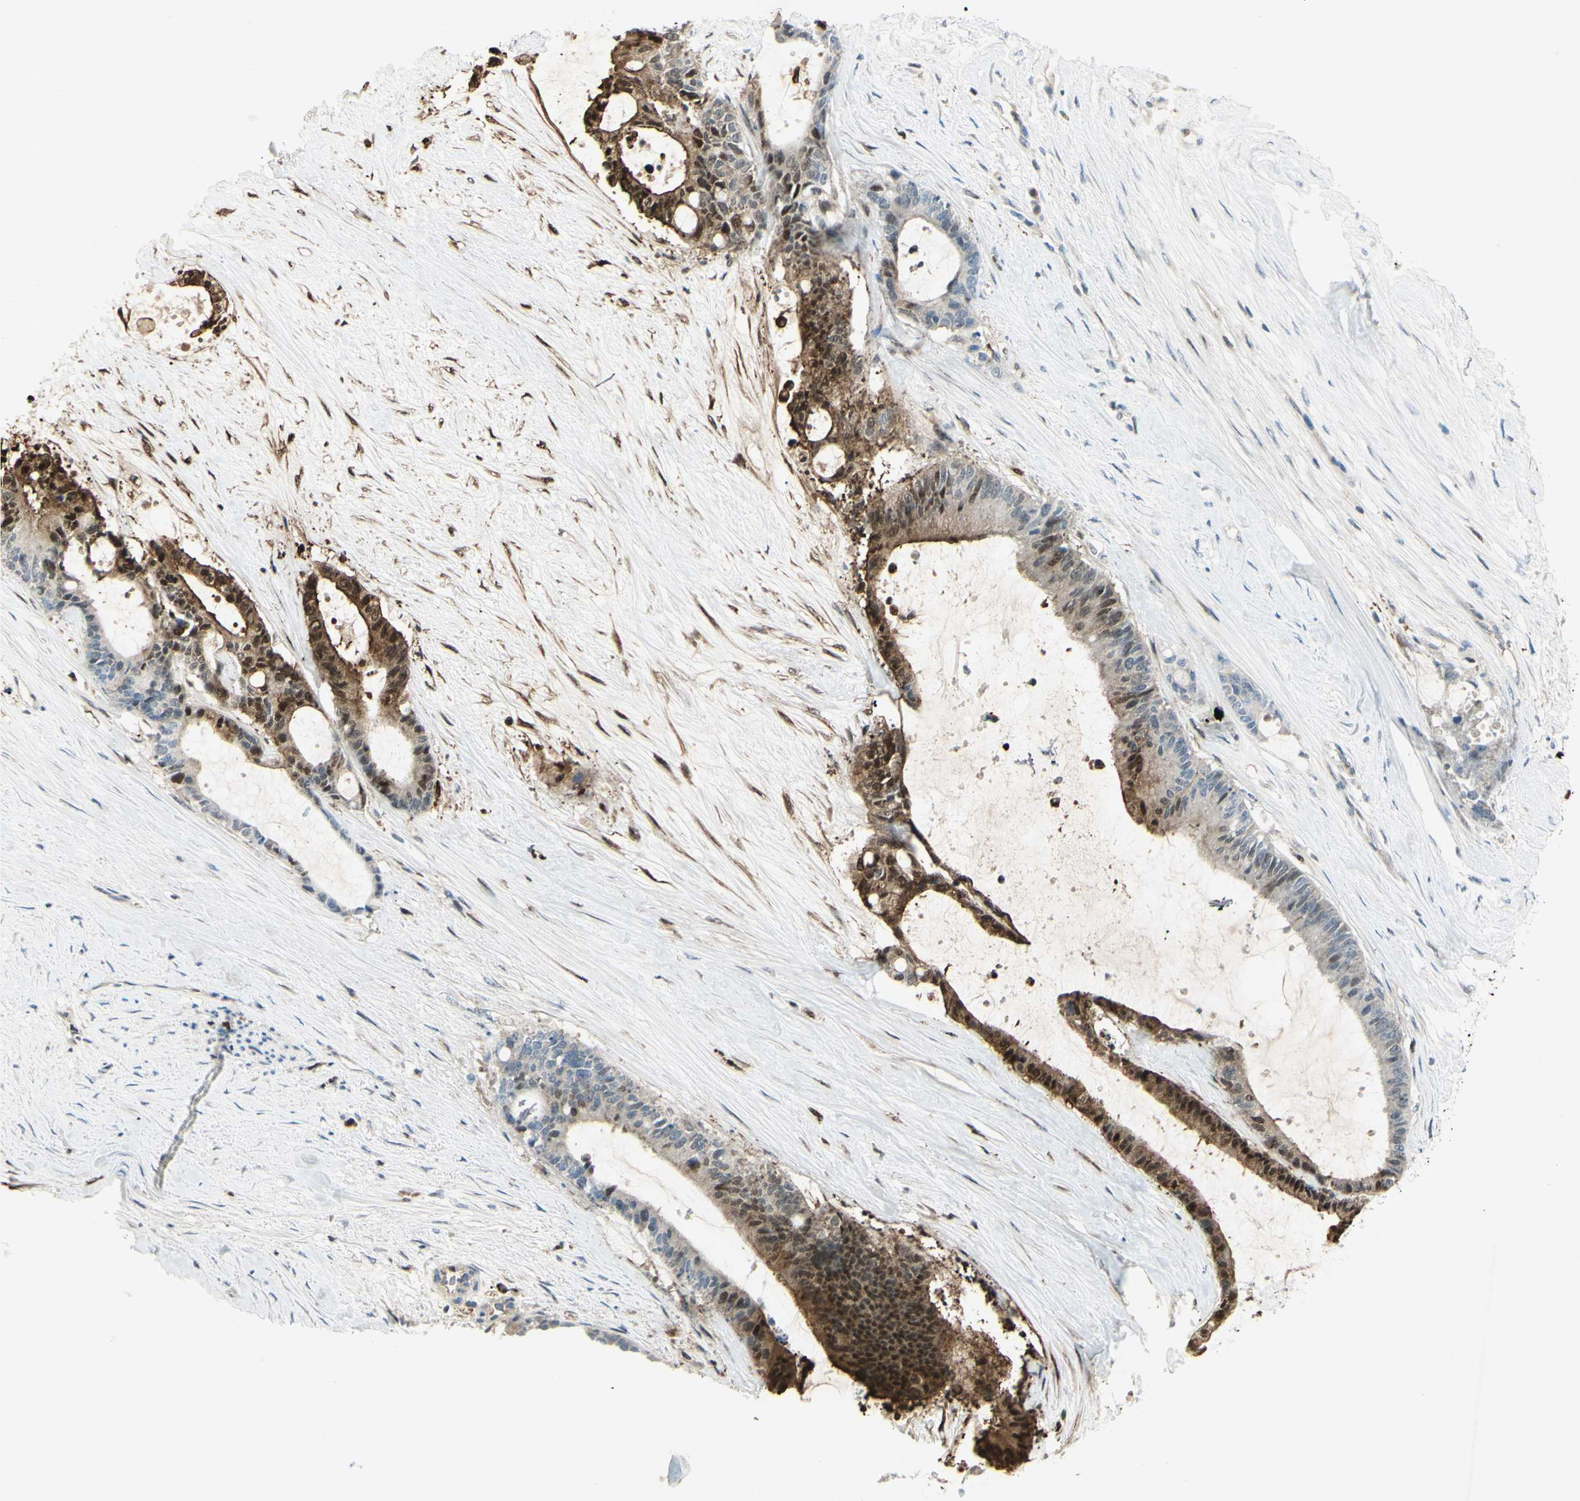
{"staining": {"intensity": "strong", "quantity": "25%-75%", "location": "nuclear"}, "tissue": "liver cancer", "cell_type": "Tumor cells", "image_type": "cancer", "snomed": [{"axis": "morphology", "description": "Cholangiocarcinoma"}, {"axis": "topography", "description": "Liver"}], "caption": "Cholangiocarcinoma (liver) stained with immunohistochemistry (IHC) demonstrates strong nuclear expression in about 25%-75% of tumor cells.", "gene": "C1orf159", "patient": {"sex": "female", "age": 73}}